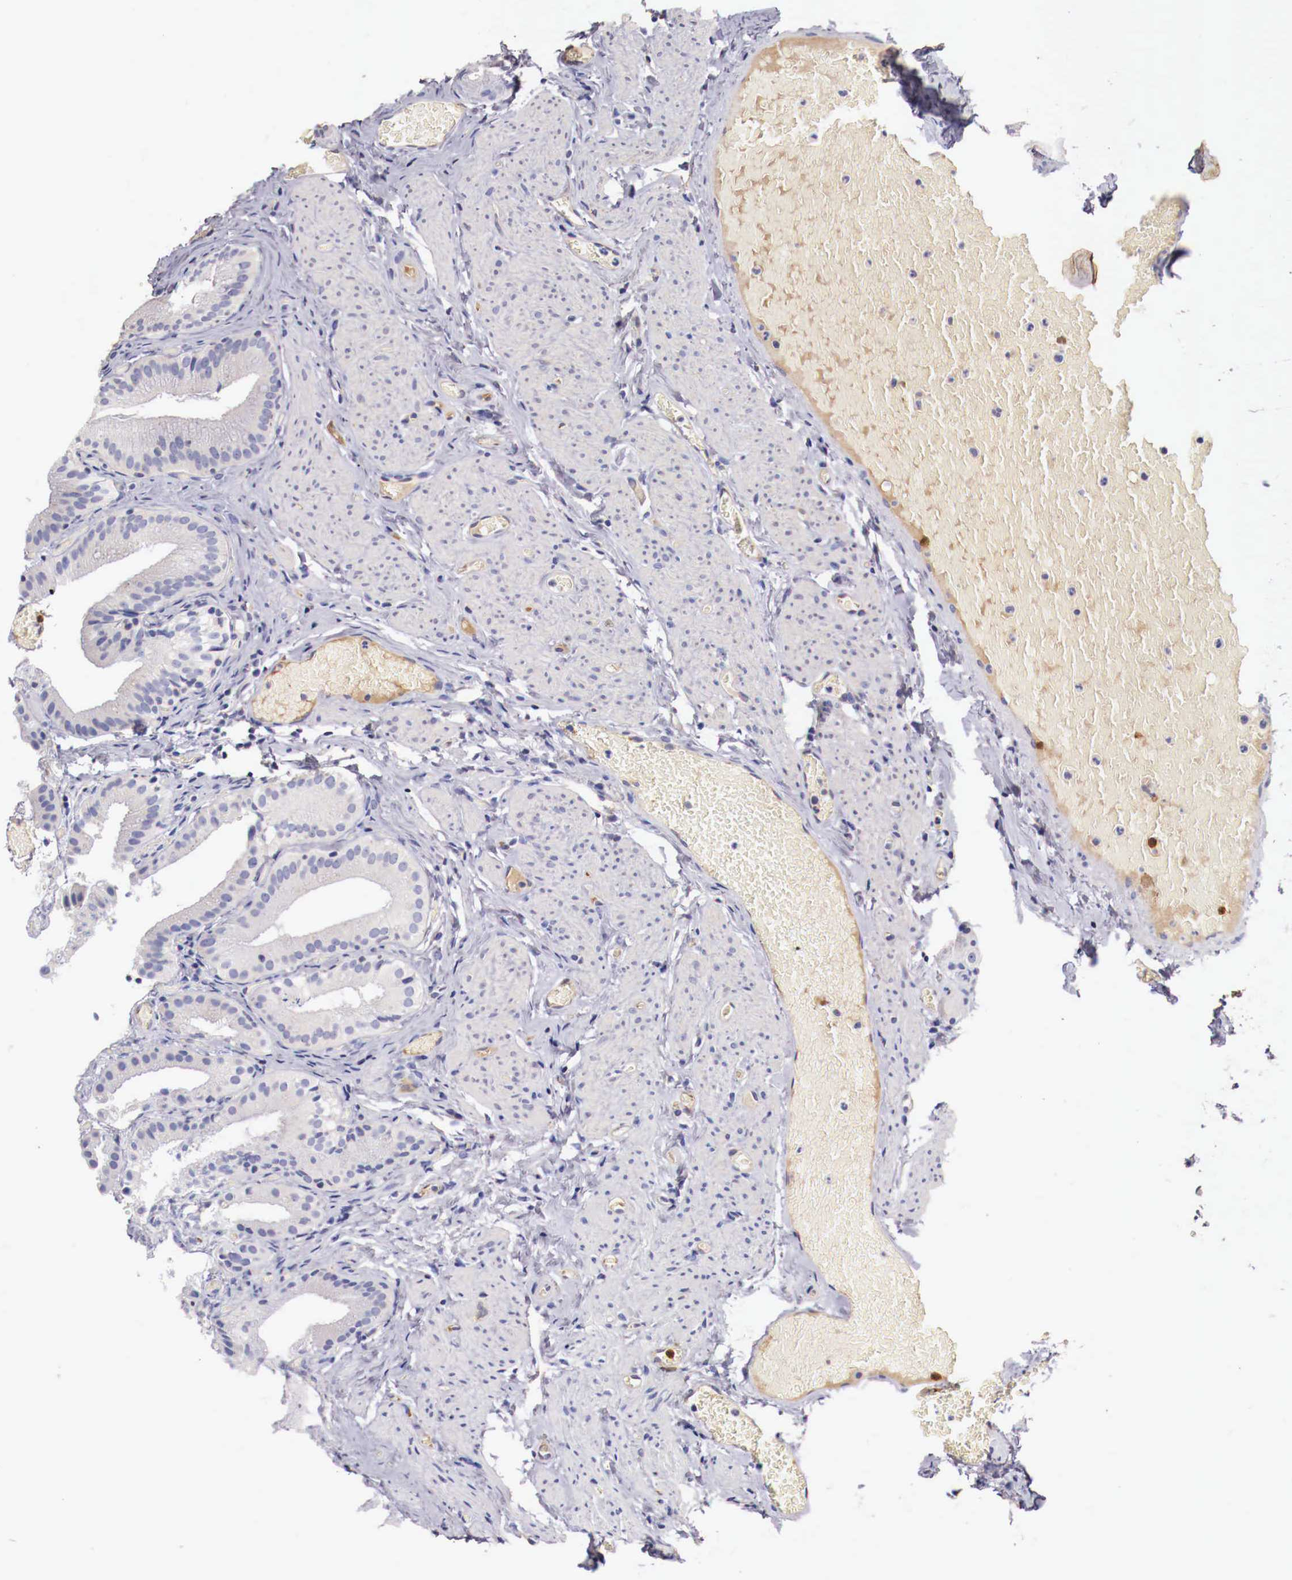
{"staining": {"intensity": "negative", "quantity": "none", "location": "none"}, "tissue": "gallbladder", "cell_type": "Glandular cells", "image_type": "normal", "snomed": [{"axis": "morphology", "description": "Normal tissue, NOS"}, {"axis": "topography", "description": "Gallbladder"}], "caption": "Glandular cells are negative for protein expression in benign human gallbladder. (DAB IHC, high magnification).", "gene": "PITPNA", "patient": {"sex": "female", "age": 44}}